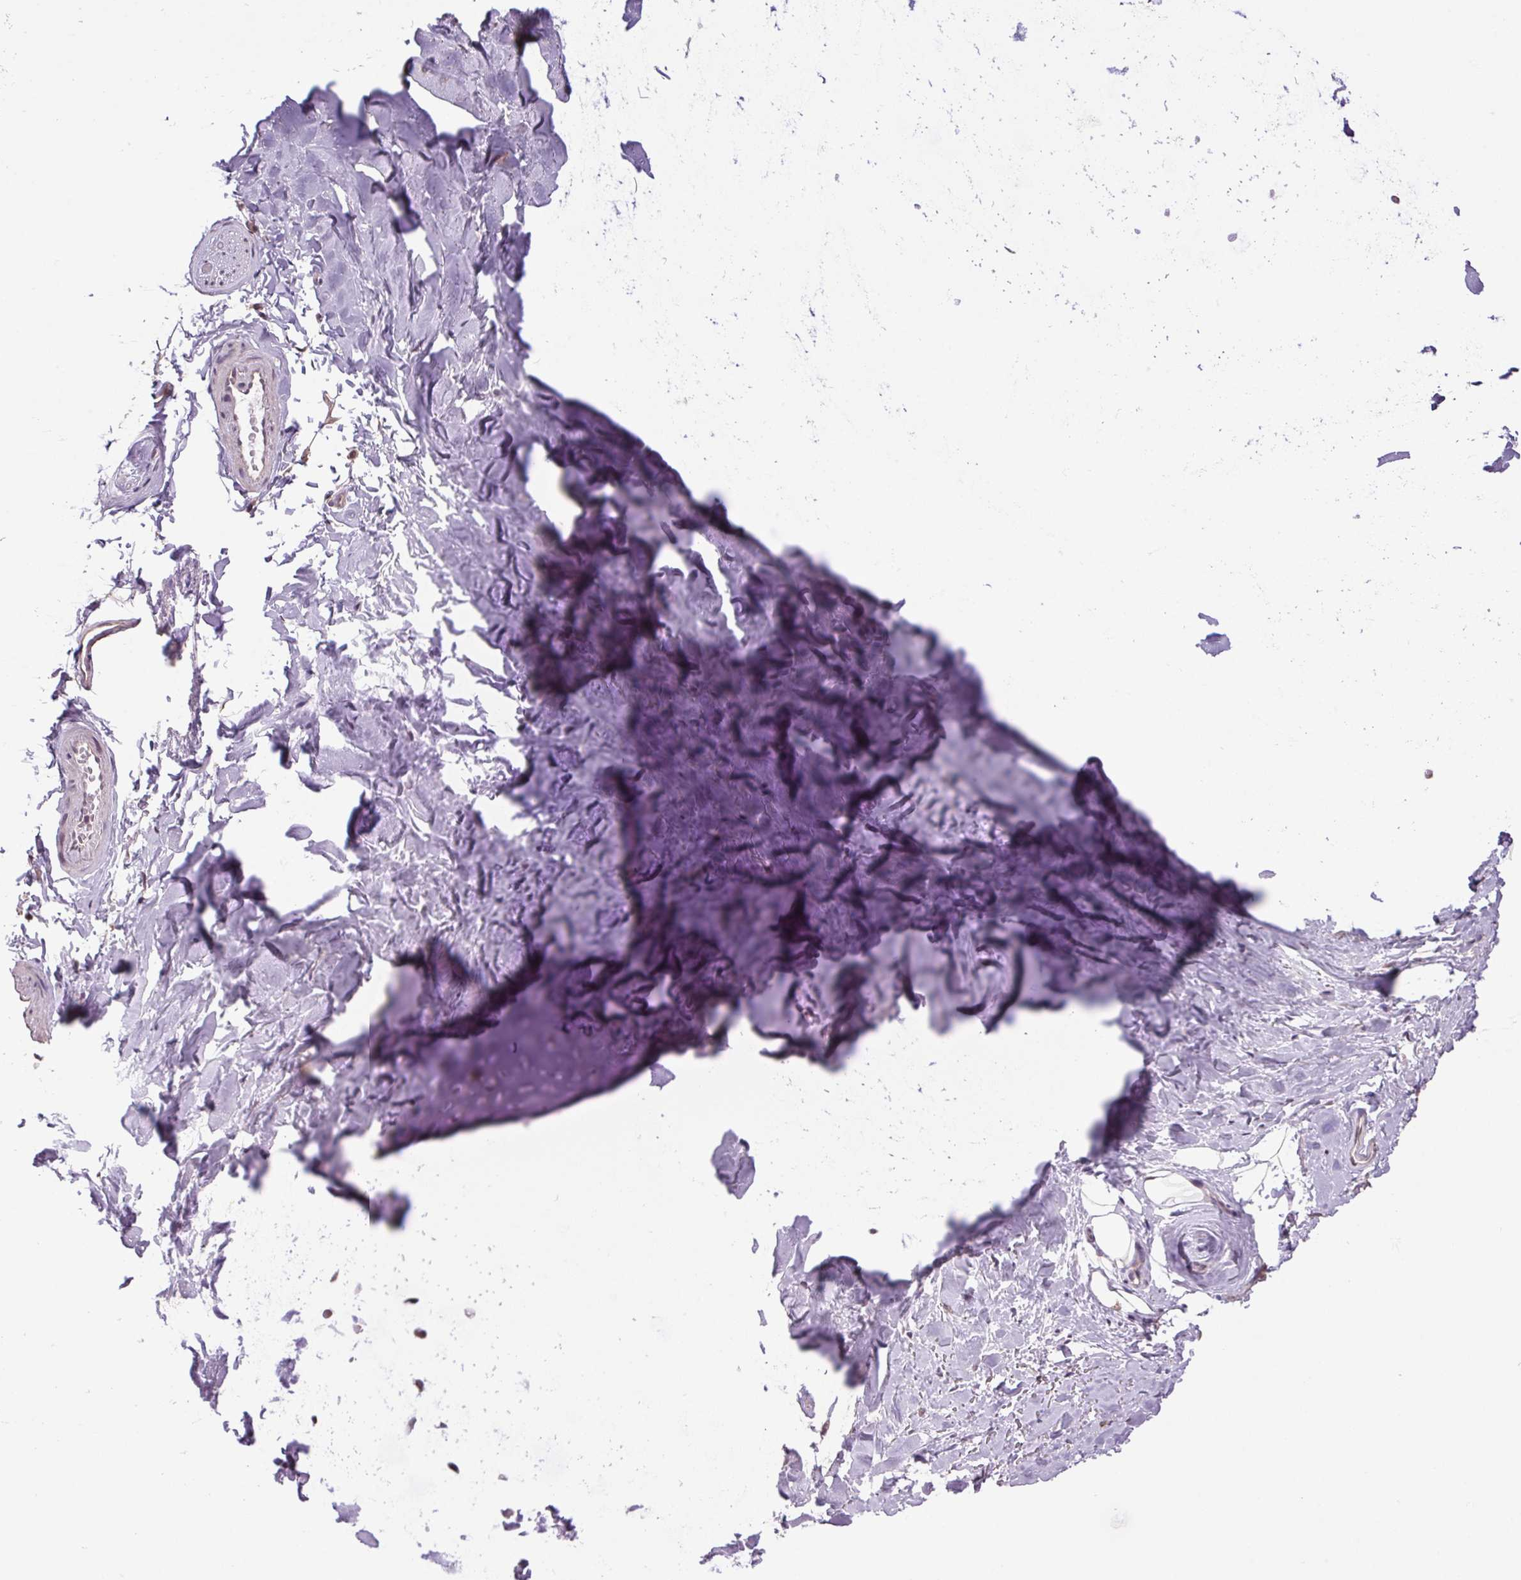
{"staining": {"intensity": "weak", "quantity": "25%-75%", "location": "nuclear"}, "tissue": "adipose tissue", "cell_type": "Adipocytes", "image_type": "normal", "snomed": [{"axis": "morphology", "description": "Normal tissue, NOS"}, {"axis": "topography", "description": "Cartilage tissue"}, {"axis": "topography", "description": "Bronchus"}], "caption": "The immunohistochemical stain shows weak nuclear staining in adipocytes of normal adipose tissue. (Brightfield microscopy of DAB IHC at high magnification).", "gene": "VWA3B", "patient": {"sex": "female", "age": 79}}